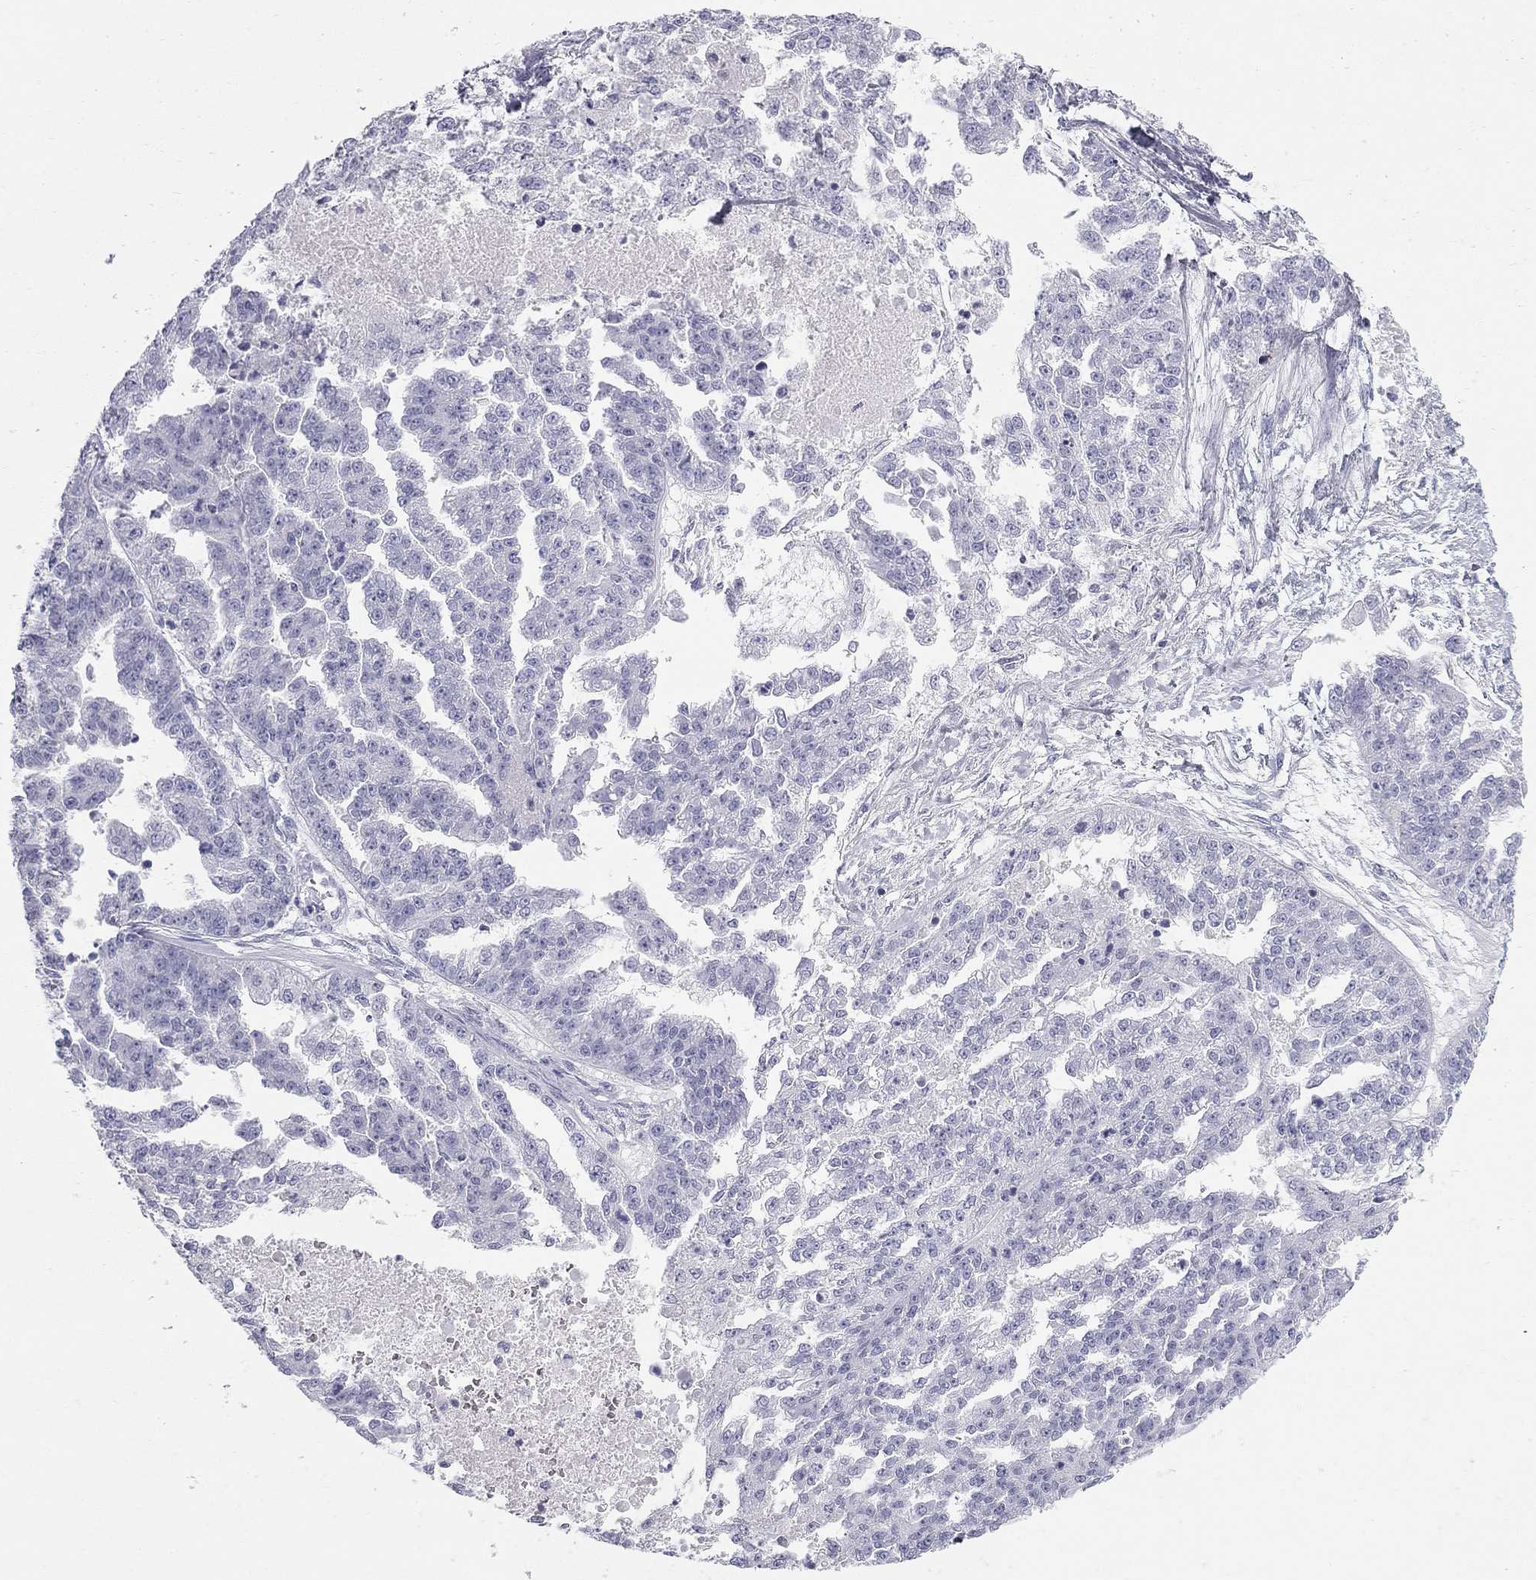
{"staining": {"intensity": "negative", "quantity": "none", "location": "none"}, "tissue": "ovarian cancer", "cell_type": "Tumor cells", "image_type": "cancer", "snomed": [{"axis": "morphology", "description": "Cystadenocarcinoma, serous, NOS"}, {"axis": "topography", "description": "Ovary"}], "caption": "The immunohistochemistry (IHC) image has no significant positivity in tumor cells of ovarian cancer (serous cystadenocarcinoma) tissue.", "gene": "SULT2B1", "patient": {"sex": "female", "age": 58}}